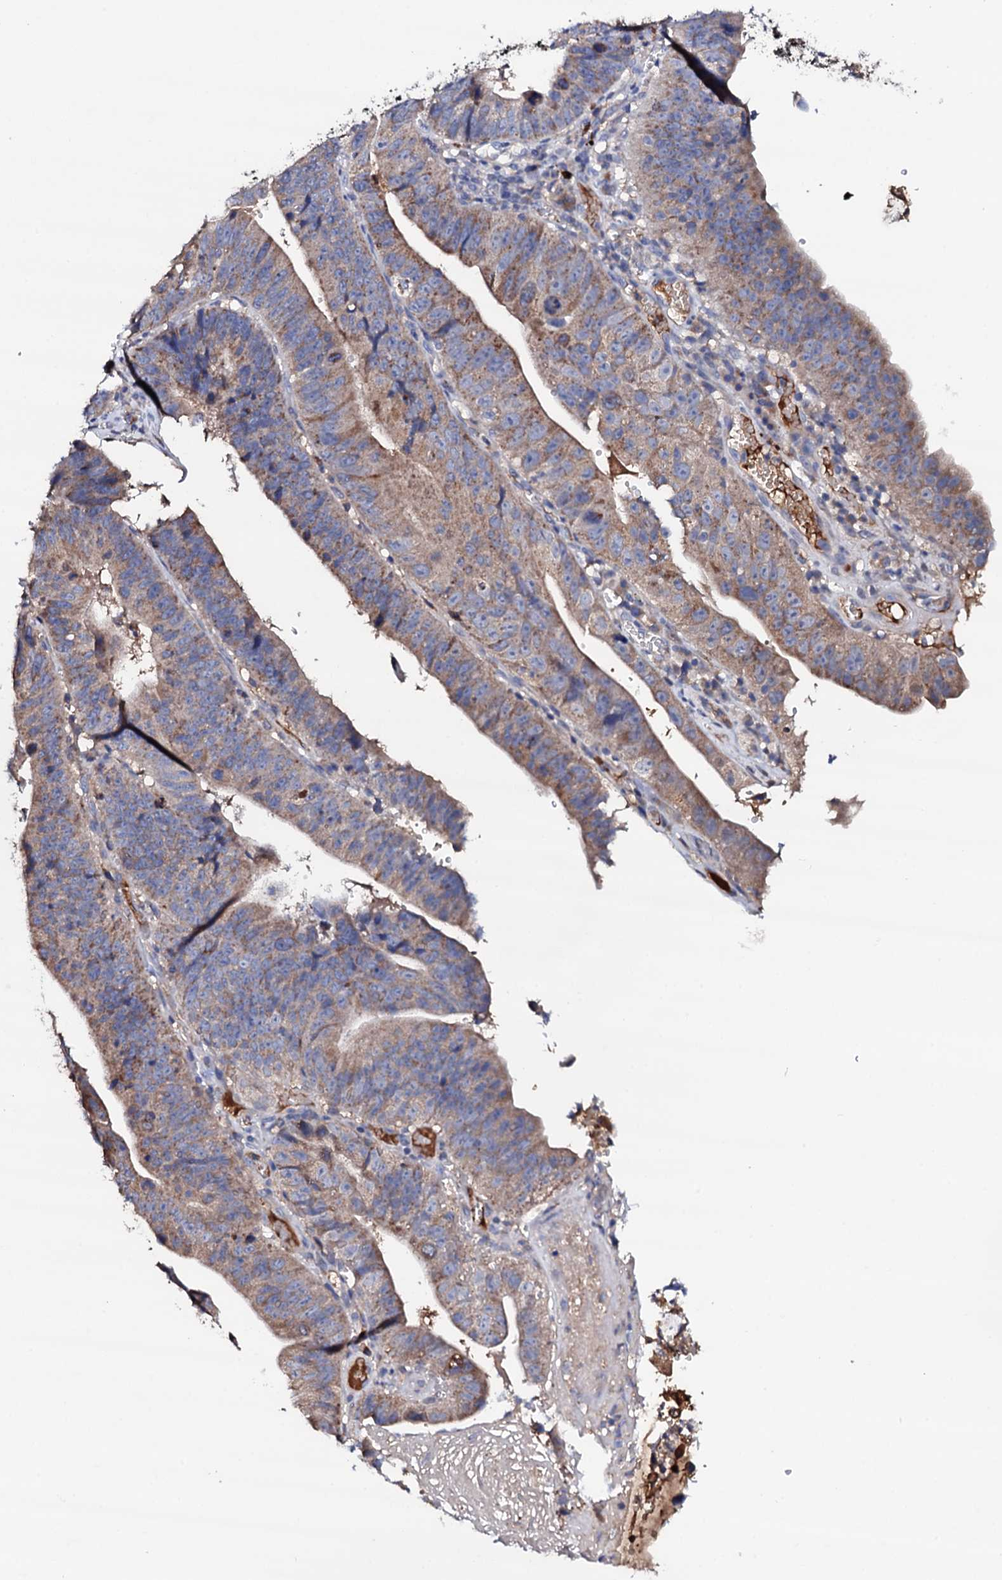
{"staining": {"intensity": "moderate", "quantity": "25%-75%", "location": "cytoplasmic/membranous"}, "tissue": "stomach cancer", "cell_type": "Tumor cells", "image_type": "cancer", "snomed": [{"axis": "morphology", "description": "Adenocarcinoma, NOS"}, {"axis": "topography", "description": "Stomach"}], "caption": "High-magnification brightfield microscopy of stomach adenocarcinoma stained with DAB (3,3'-diaminobenzidine) (brown) and counterstained with hematoxylin (blue). tumor cells exhibit moderate cytoplasmic/membranous positivity is seen in about25%-75% of cells.", "gene": "TCAF2", "patient": {"sex": "male", "age": 59}}